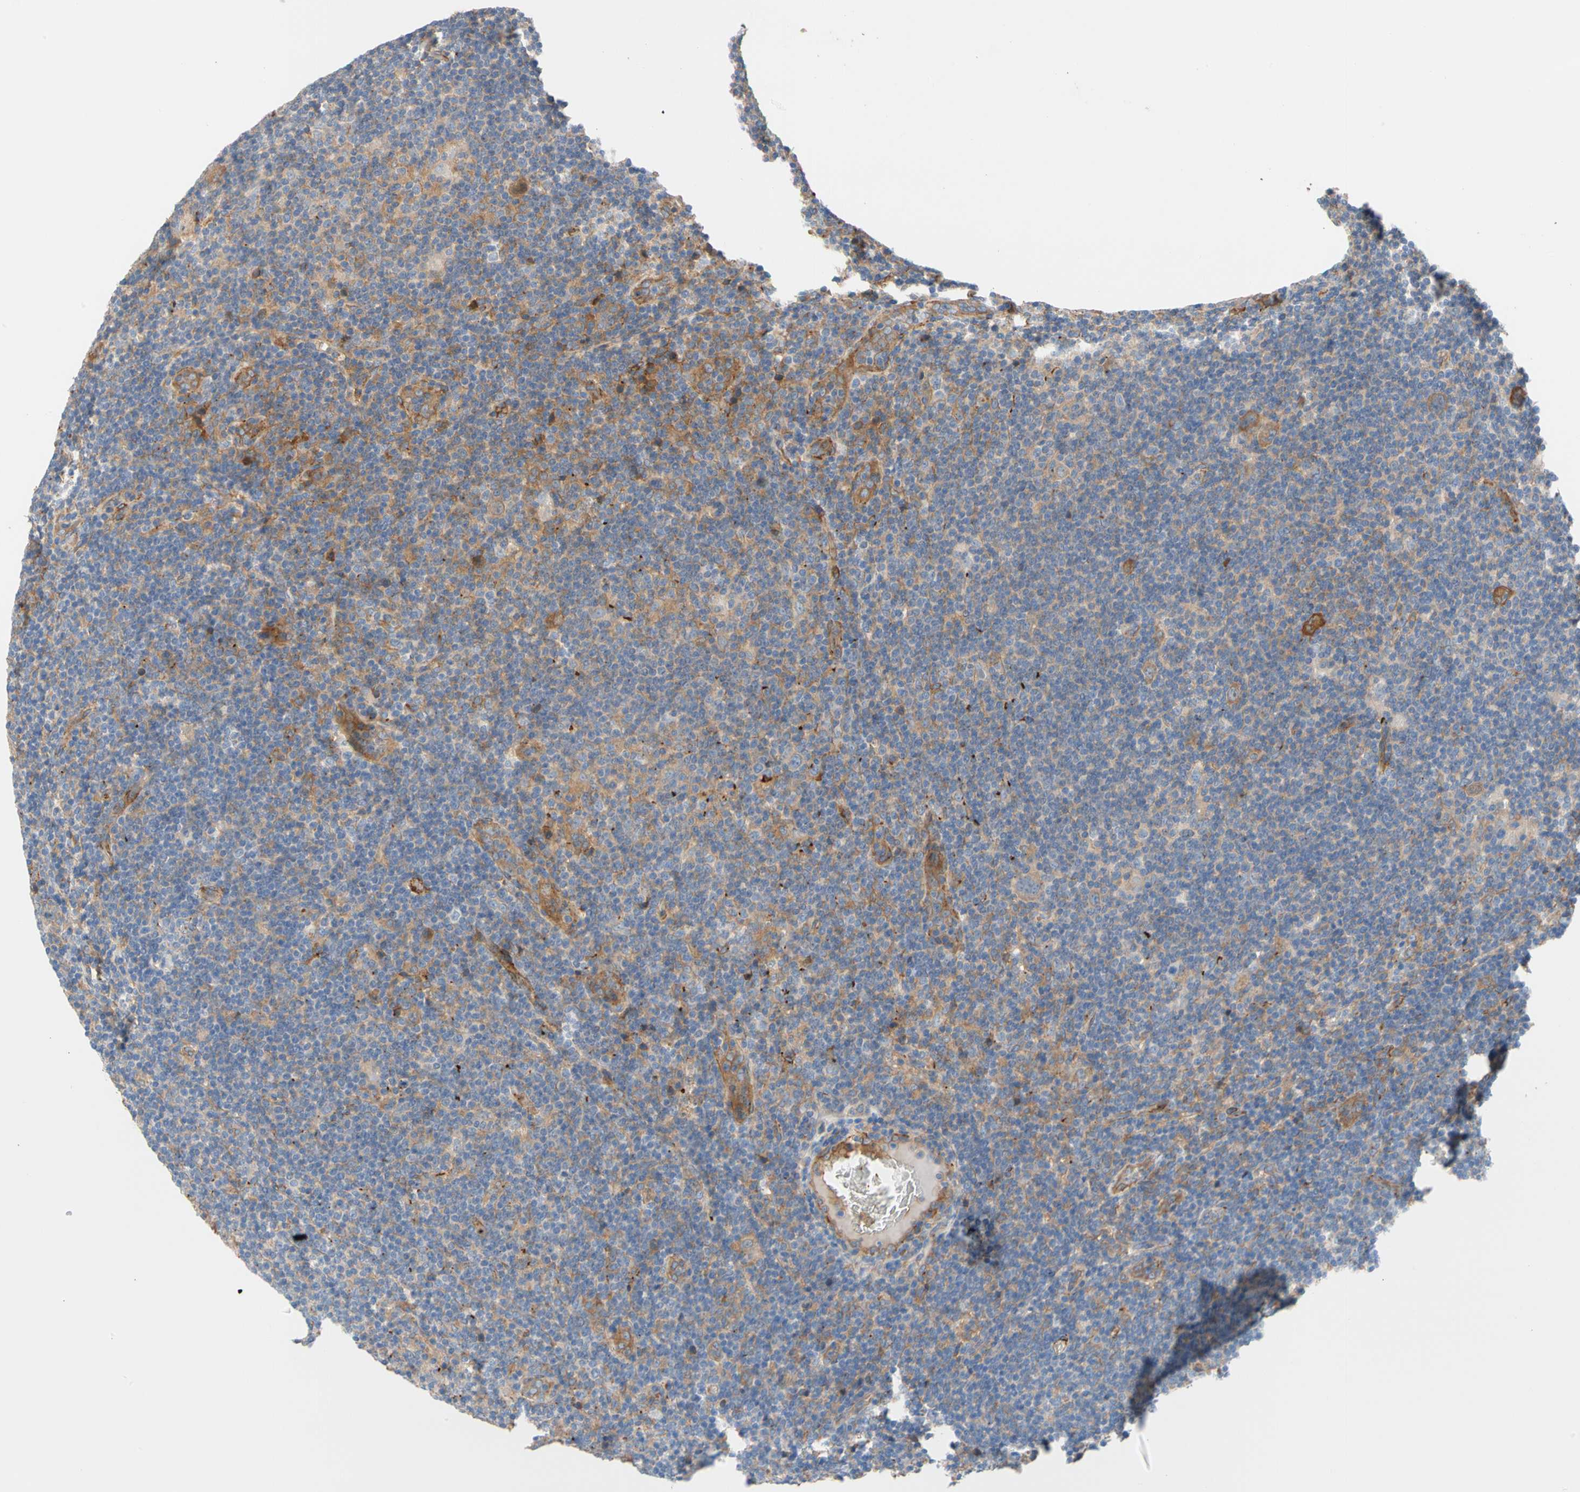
{"staining": {"intensity": "moderate", "quantity": "25%-75%", "location": "cytoplasmic/membranous"}, "tissue": "lymphoma", "cell_type": "Tumor cells", "image_type": "cancer", "snomed": [{"axis": "morphology", "description": "Hodgkin's disease, NOS"}, {"axis": "topography", "description": "Lymph node"}], "caption": "Immunohistochemical staining of human Hodgkin's disease demonstrates medium levels of moderate cytoplasmic/membranous staining in approximately 25%-75% of tumor cells. The staining was performed using DAB (3,3'-diaminobenzidine) to visualize the protein expression in brown, while the nuclei were stained in blue with hematoxylin (Magnification: 20x).", "gene": "ENTREP3", "patient": {"sex": "female", "age": 57}}